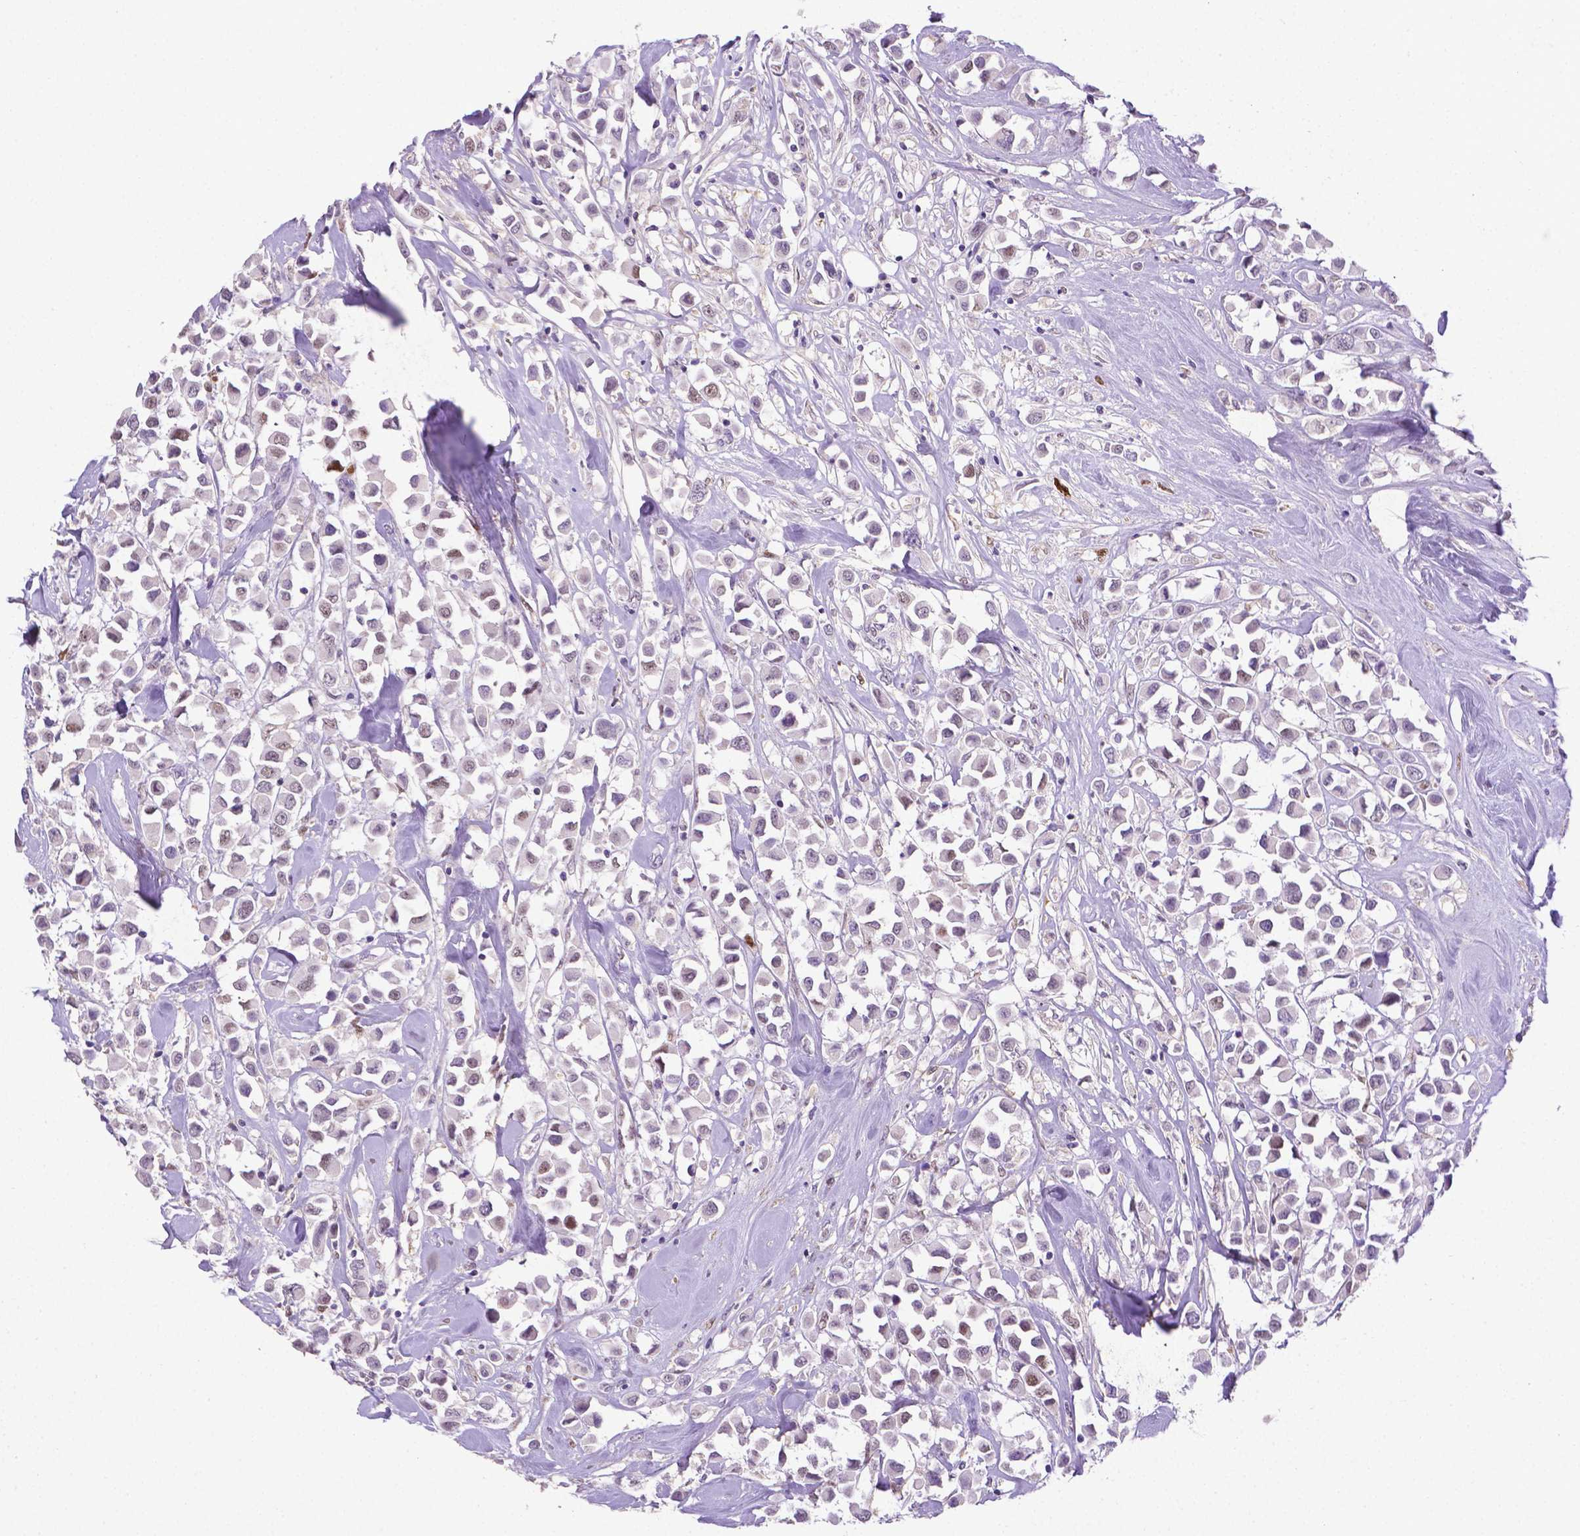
{"staining": {"intensity": "negative", "quantity": "none", "location": "none"}, "tissue": "breast cancer", "cell_type": "Tumor cells", "image_type": "cancer", "snomed": [{"axis": "morphology", "description": "Duct carcinoma"}, {"axis": "topography", "description": "Breast"}], "caption": "An immunohistochemistry image of breast invasive ductal carcinoma is shown. There is no staining in tumor cells of breast invasive ductal carcinoma. (DAB (3,3'-diaminobenzidine) immunohistochemistry, high magnification).", "gene": "CDKN1A", "patient": {"sex": "female", "age": 61}}